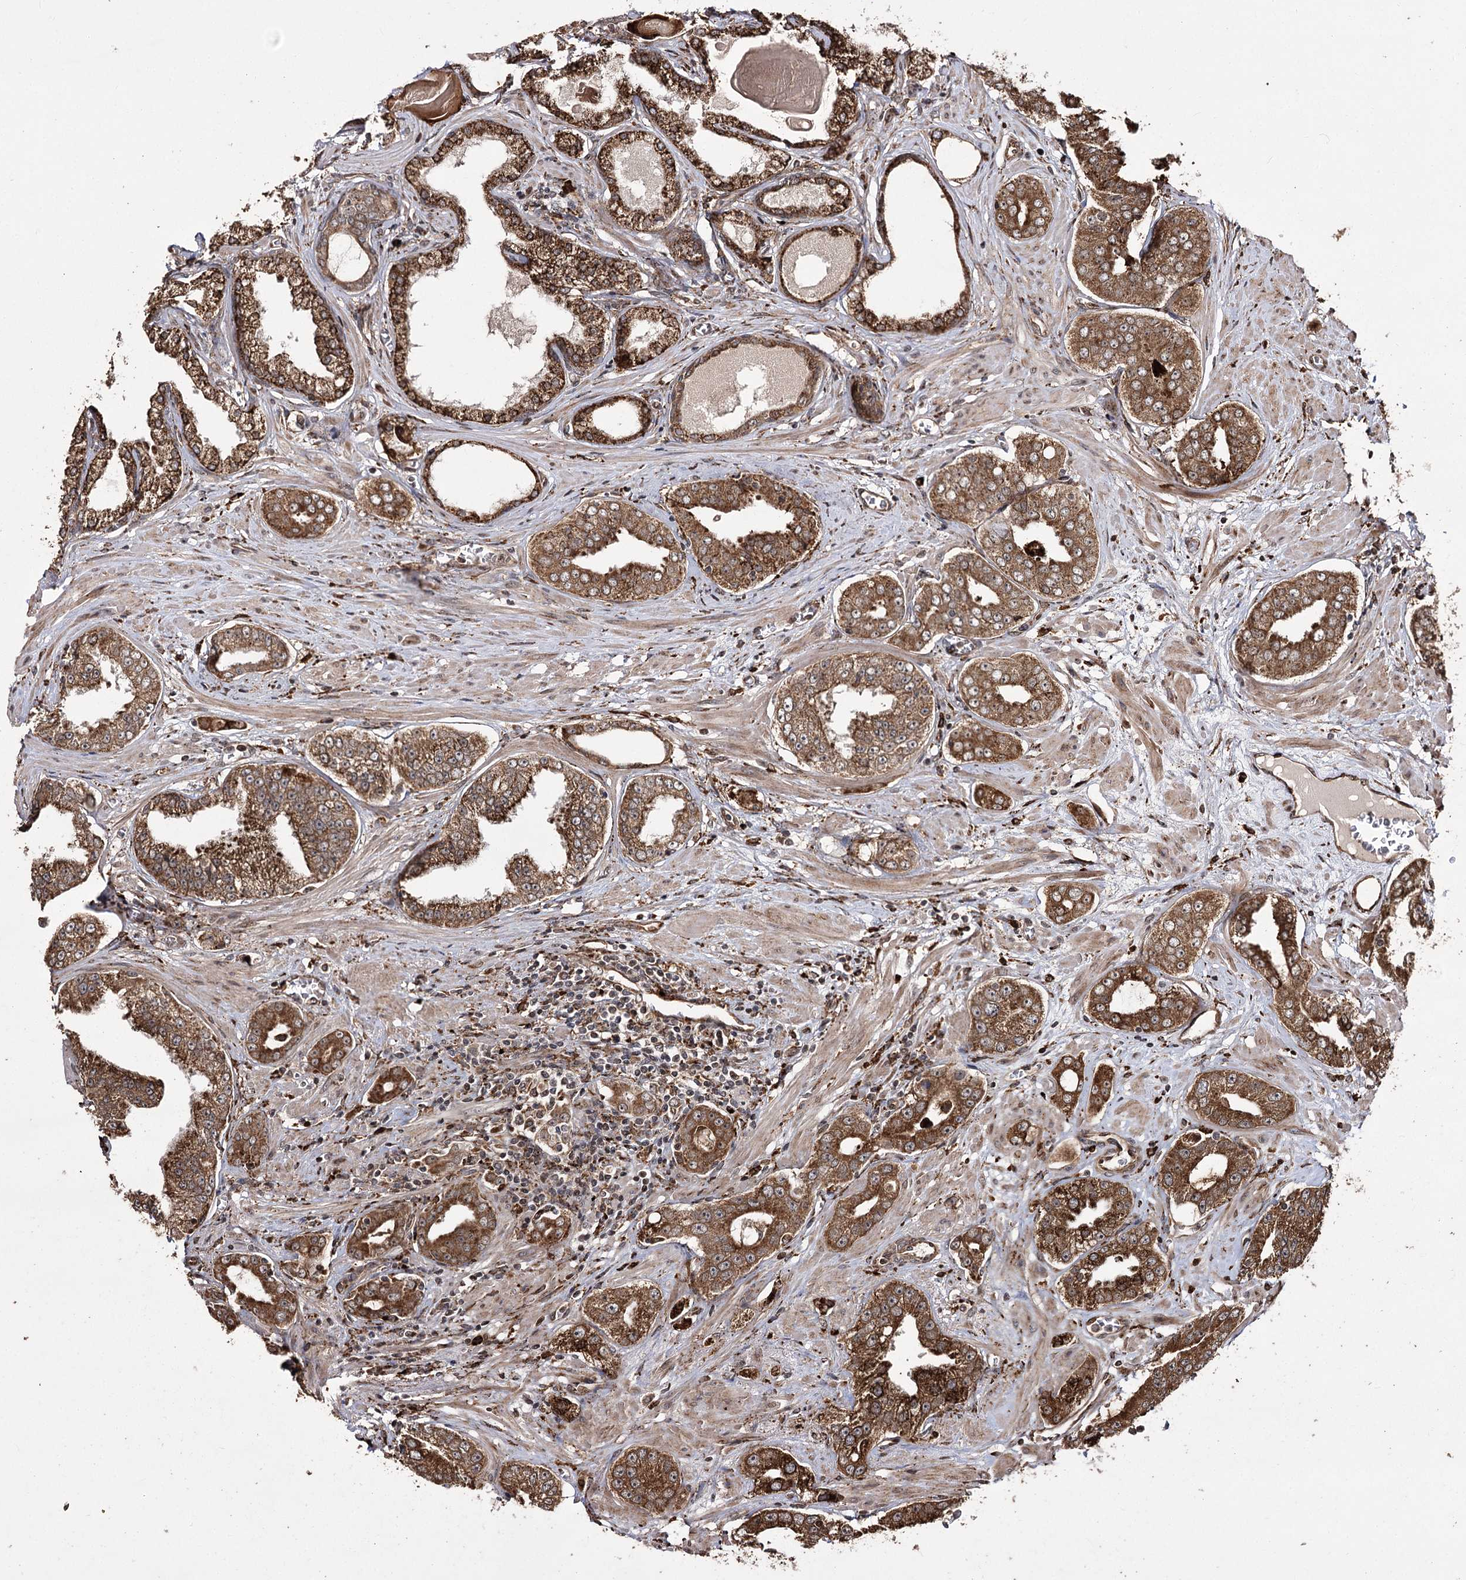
{"staining": {"intensity": "strong", "quantity": ">75%", "location": "cytoplasmic/membranous"}, "tissue": "prostate cancer", "cell_type": "Tumor cells", "image_type": "cancer", "snomed": [{"axis": "morphology", "description": "Adenocarcinoma, High grade"}, {"axis": "topography", "description": "Prostate"}], "caption": "A brown stain highlights strong cytoplasmic/membranous expression of a protein in human prostate cancer (high-grade adenocarcinoma) tumor cells.", "gene": "FANCL", "patient": {"sex": "male", "age": 71}}